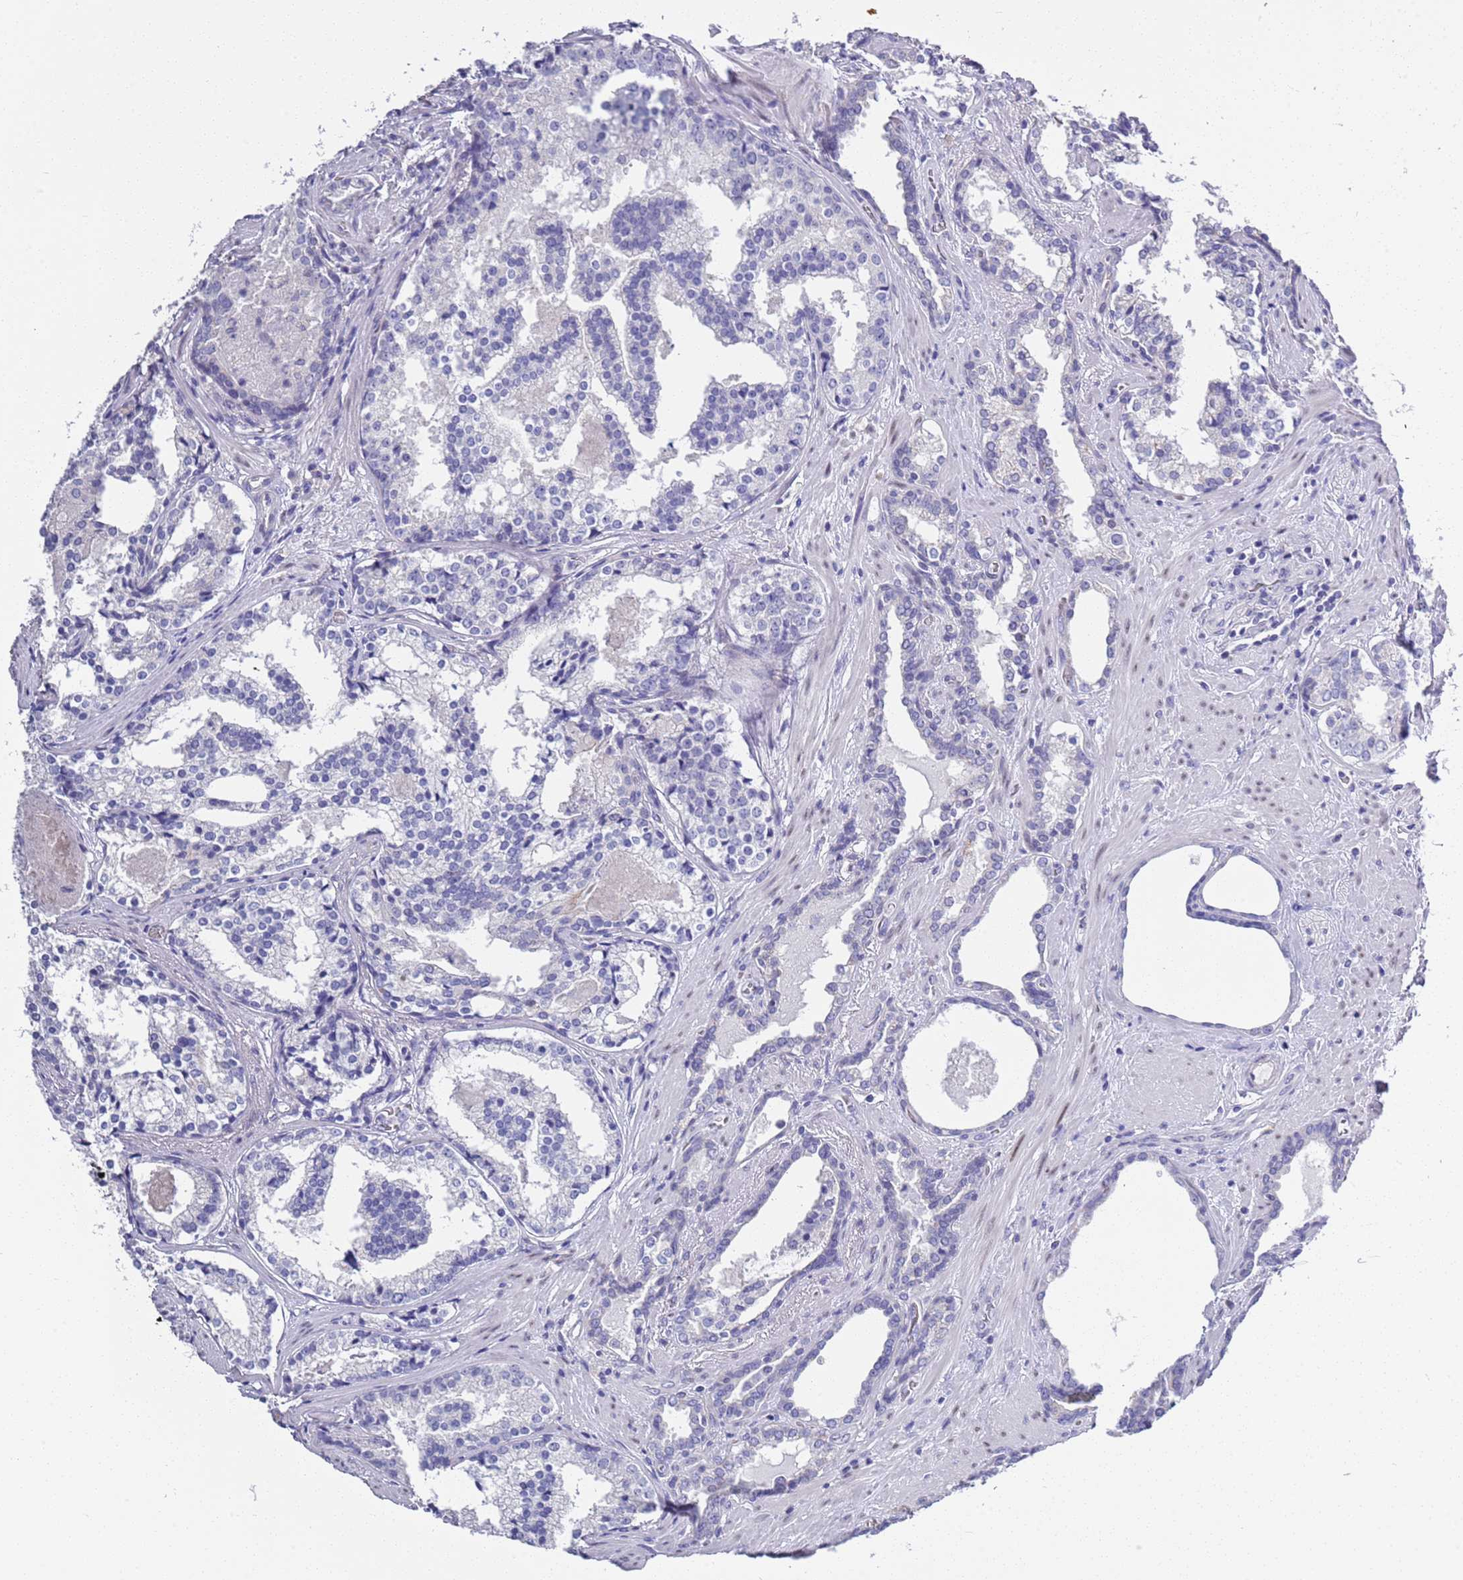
{"staining": {"intensity": "negative", "quantity": "none", "location": "none"}, "tissue": "prostate cancer", "cell_type": "Tumor cells", "image_type": "cancer", "snomed": [{"axis": "morphology", "description": "Adenocarcinoma, High grade"}, {"axis": "topography", "description": "Prostate"}], "caption": "Immunohistochemical staining of human prostate cancer (high-grade adenocarcinoma) exhibits no significant positivity in tumor cells.", "gene": "BRMS1L", "patient": {"sex": "male", "age": 58}}